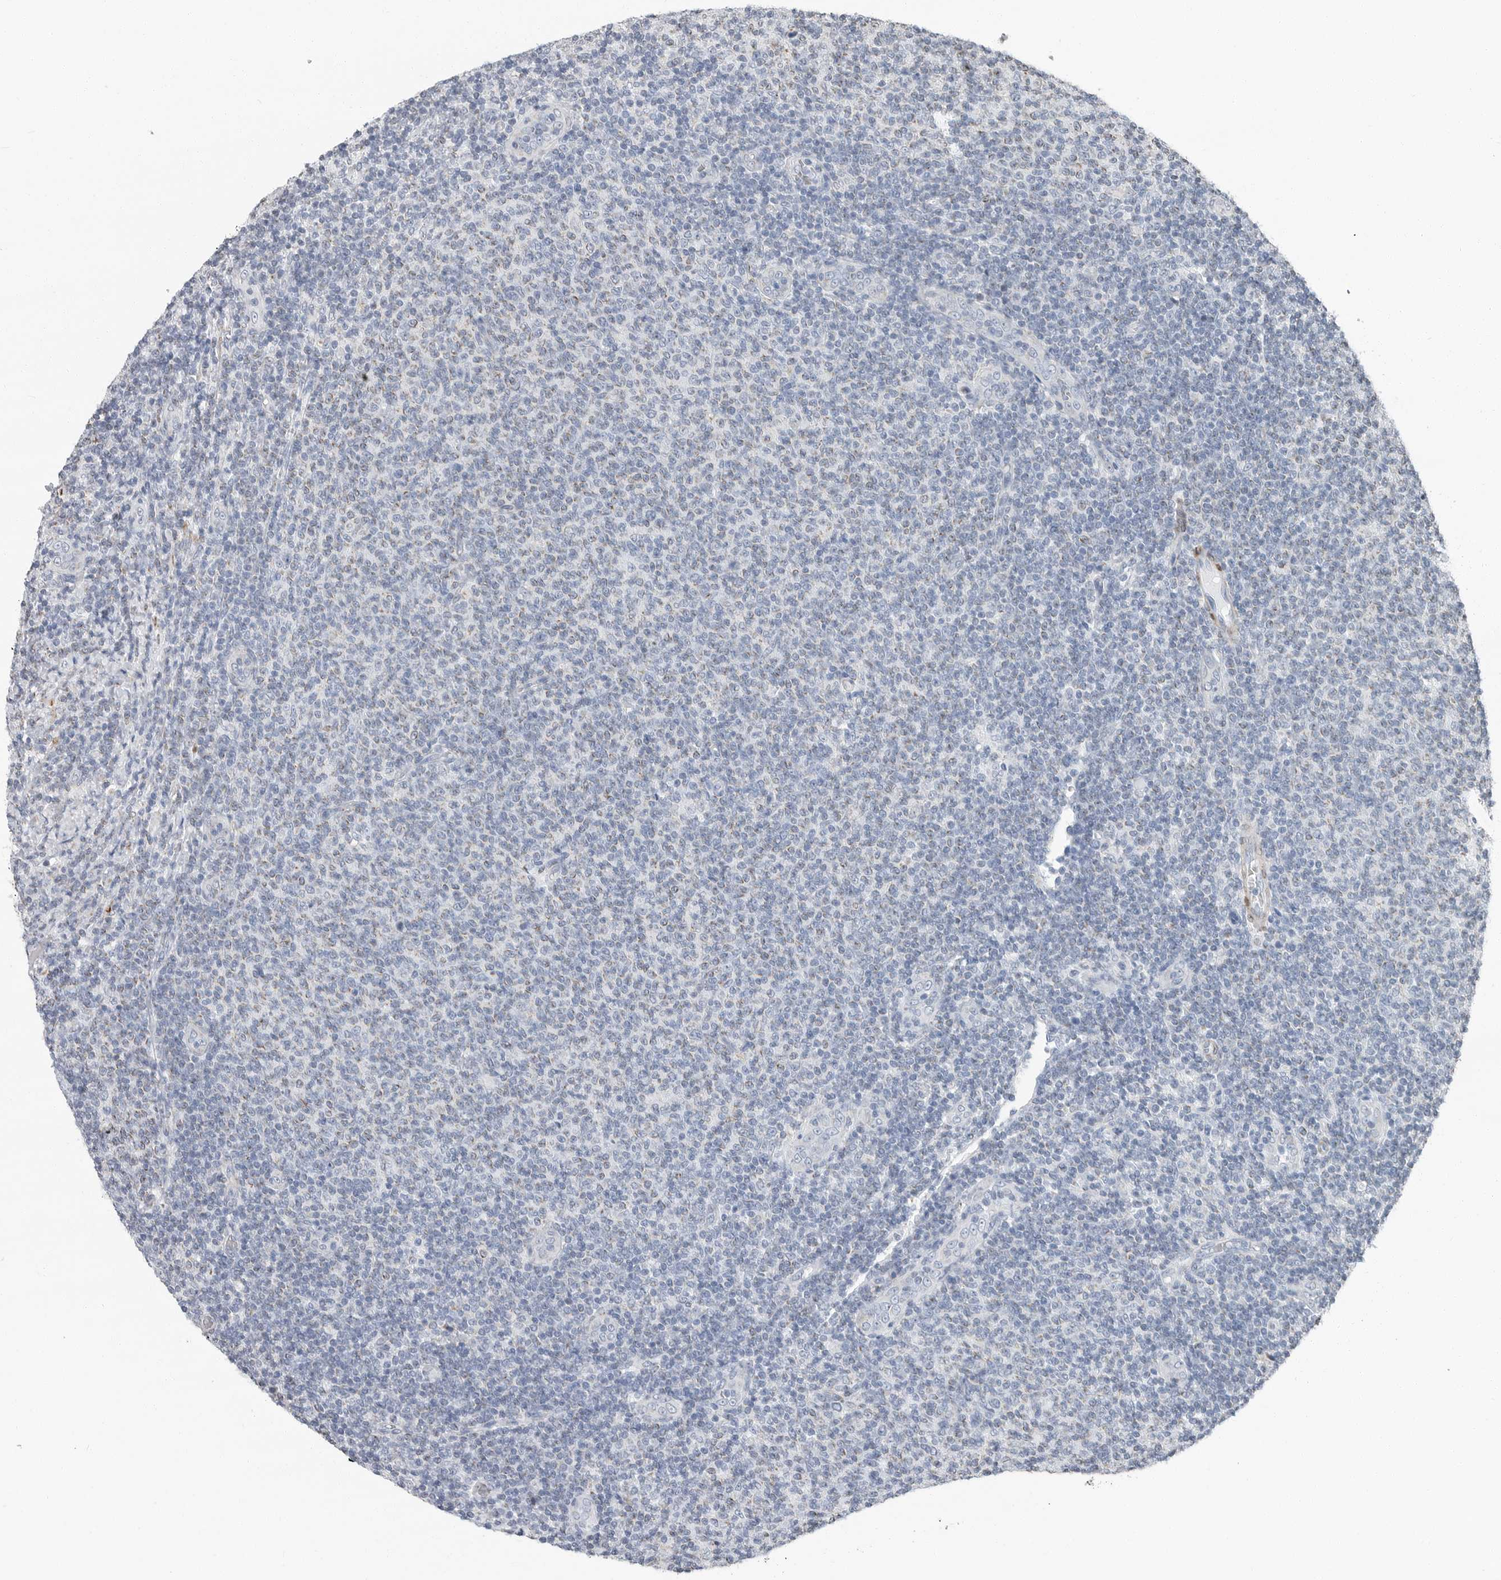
{"staining": {"intensity": "negative", "quantity": "none", "location": "none"}, "tissue": "lymphoma", "cell_type": "Tumor cells", "image_type": "cancer", "snomed": [{"axis": "morphology", "description": "Malignant lymphoma, non-Hodgkin's type, Low grade"}, {"axis": "topography", "description": "Lymph node"}], "caption": "There is no significant expression in tumor cells of low-grade malignant lymphoma, non-Hodgkin's type.", "gene": "PLN", "patient": {"sex": "male", "age": 66}}